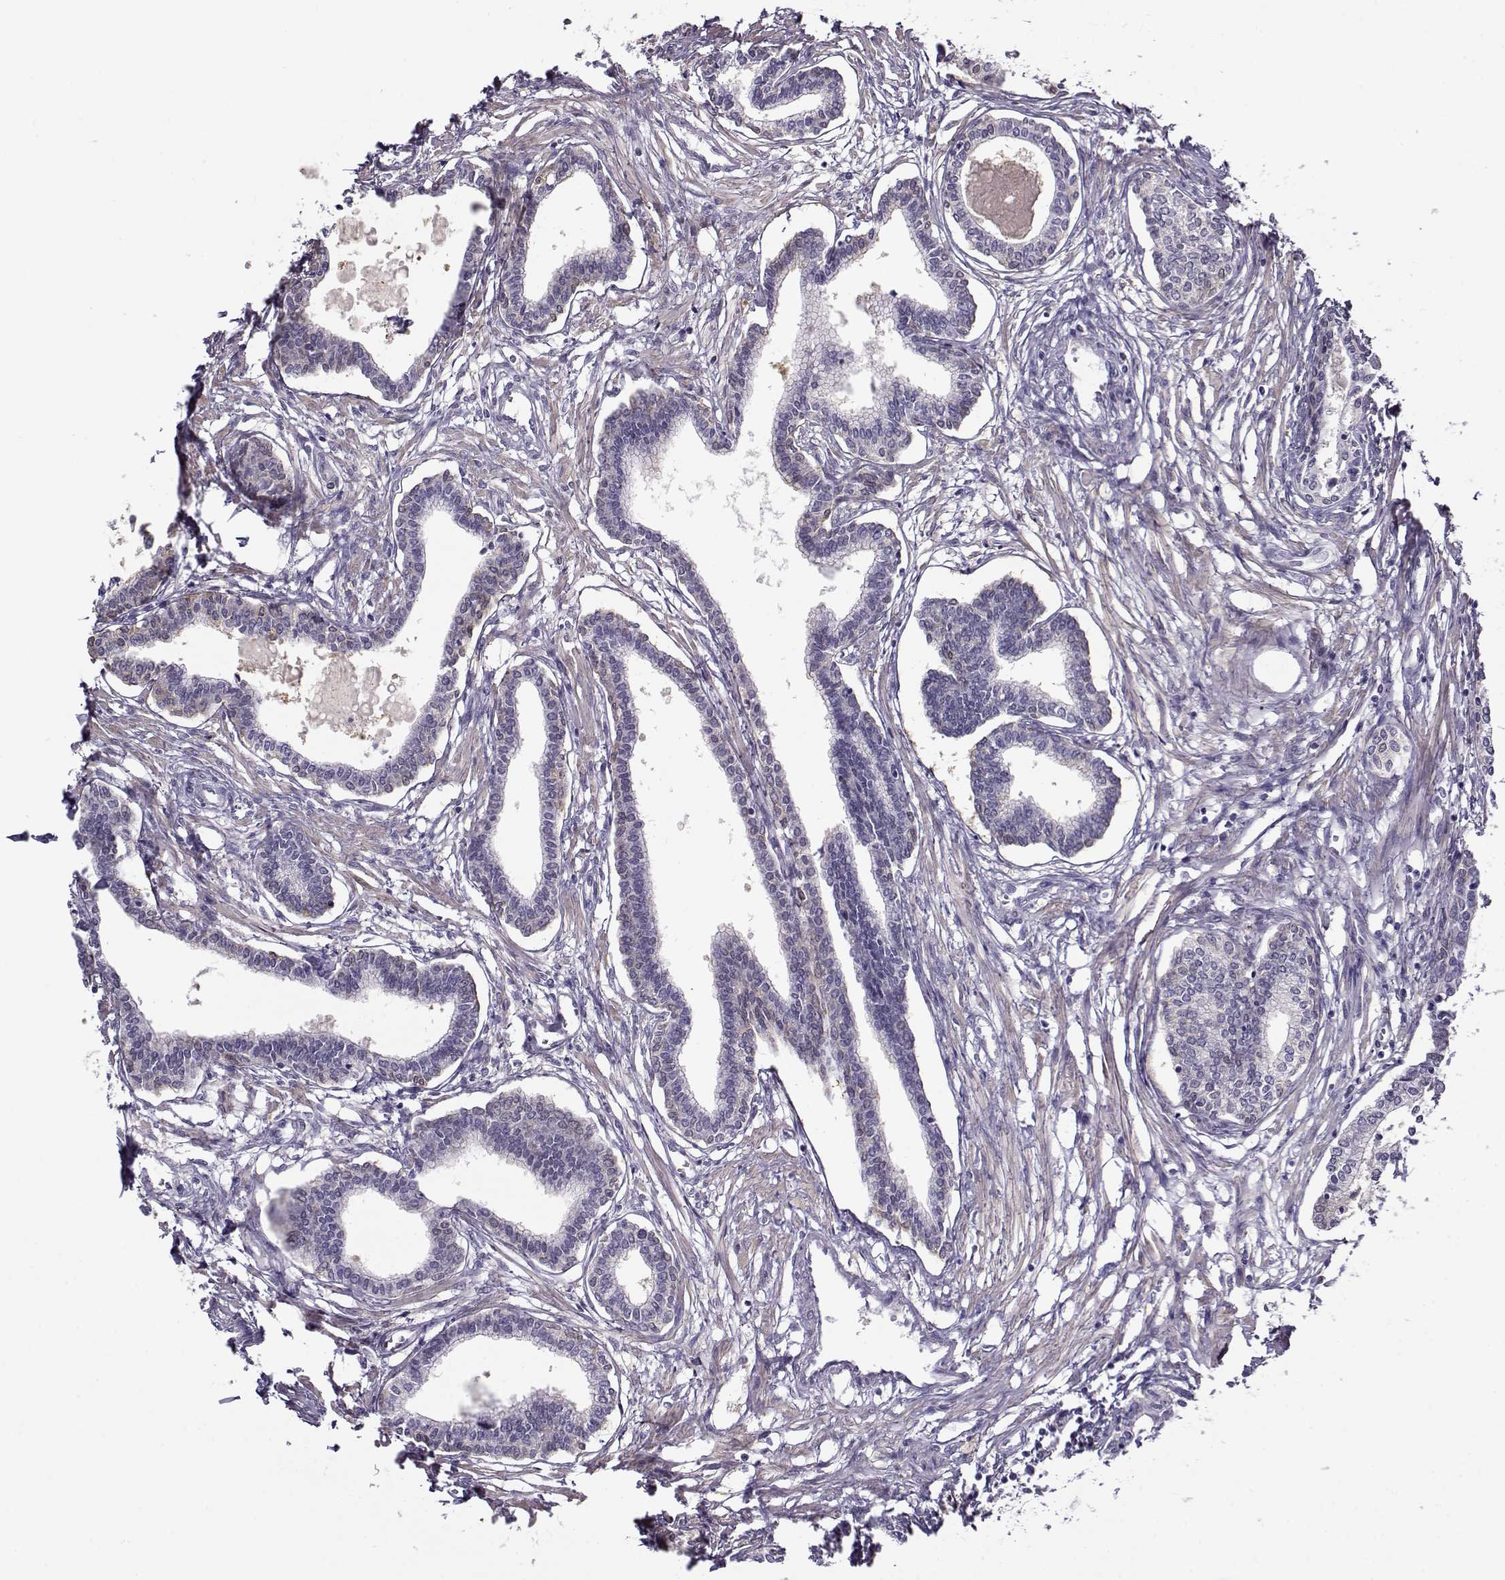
{"staining": {"intensity": "negative", "quantity": "none", "location": "none"}, "tissue": "prostate", "cell_type": "Glandular cells", "image_type": "normal", "snomed": [{"axis": "morphology", "description": "Normal tissue, NOS"}, {"axis": "topography", "description": "Prostate"}], "caption": "An IHC image of benign prostate is shown. There is no staining in glandular cells of prostate. (DAB (3,3'-diaminobenzidine) immunohistochemistry (IHC), high magnification).", "gene": "UCP3", "patient": {"sex": "male", "age": 60}}